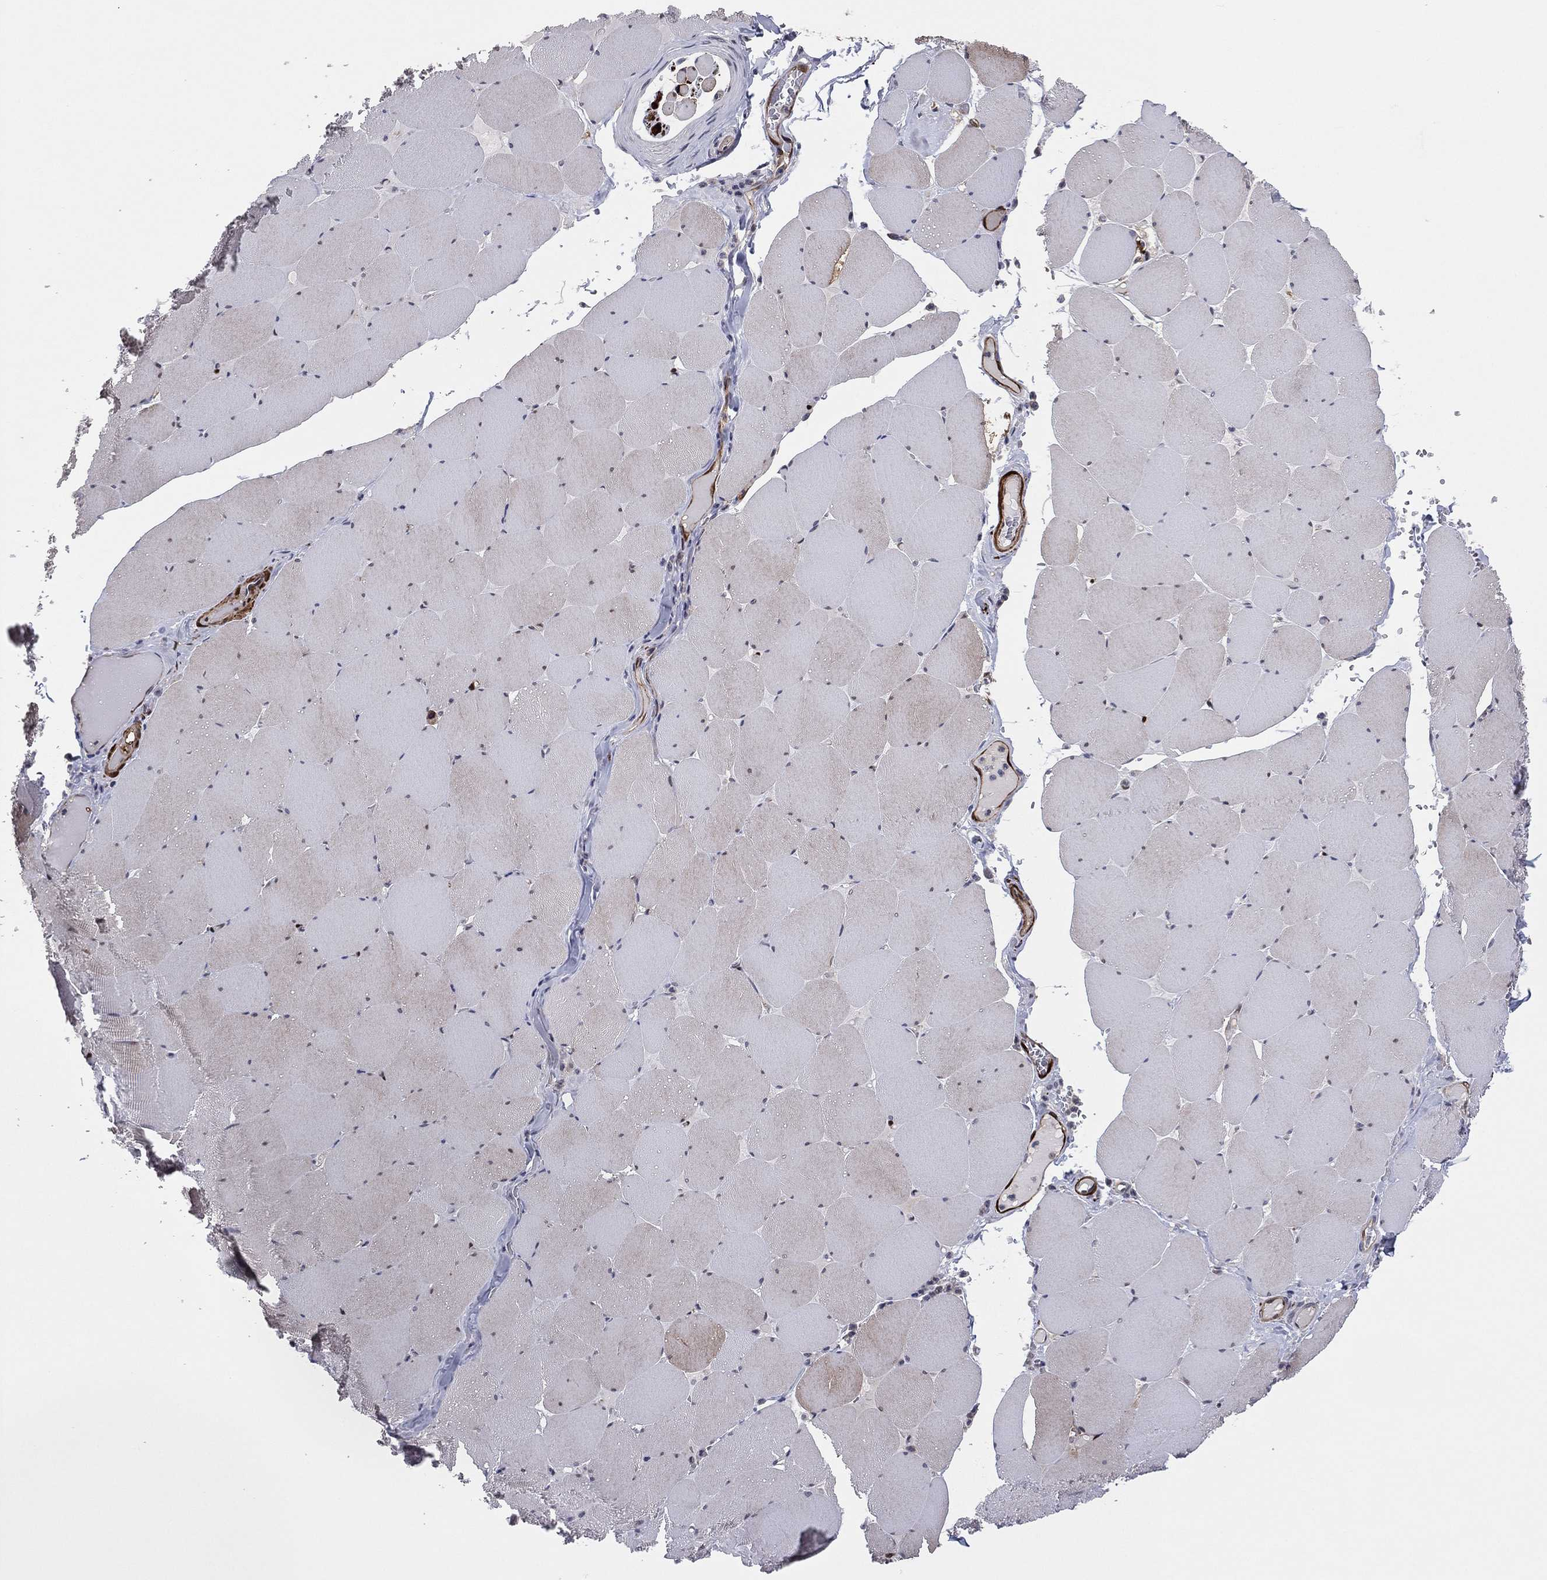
{"staining": {"intensity": "negative", "quantity": "none", "location": "none"}, "tissue": "skeletal muscle", "cell_type": "Myocytes", "image_type": "normal", "snomed": [{"axis": "morphology", "description": "Normal tissue, NOS"}, {"axis": "morphology", "description": "Malignant melanoma, Metastatic site"}, {"axis": "topography", "description": "Skeletal muscle"}], "caption": "Protein analysis of normal skeletal muscle displays no significant positivity in myocytes. (Immunohistochemistry (ihc), brightfield microscopy, high magnification).", "gene": "SNCG", "patient": {"sex": "male", "age": 50}}